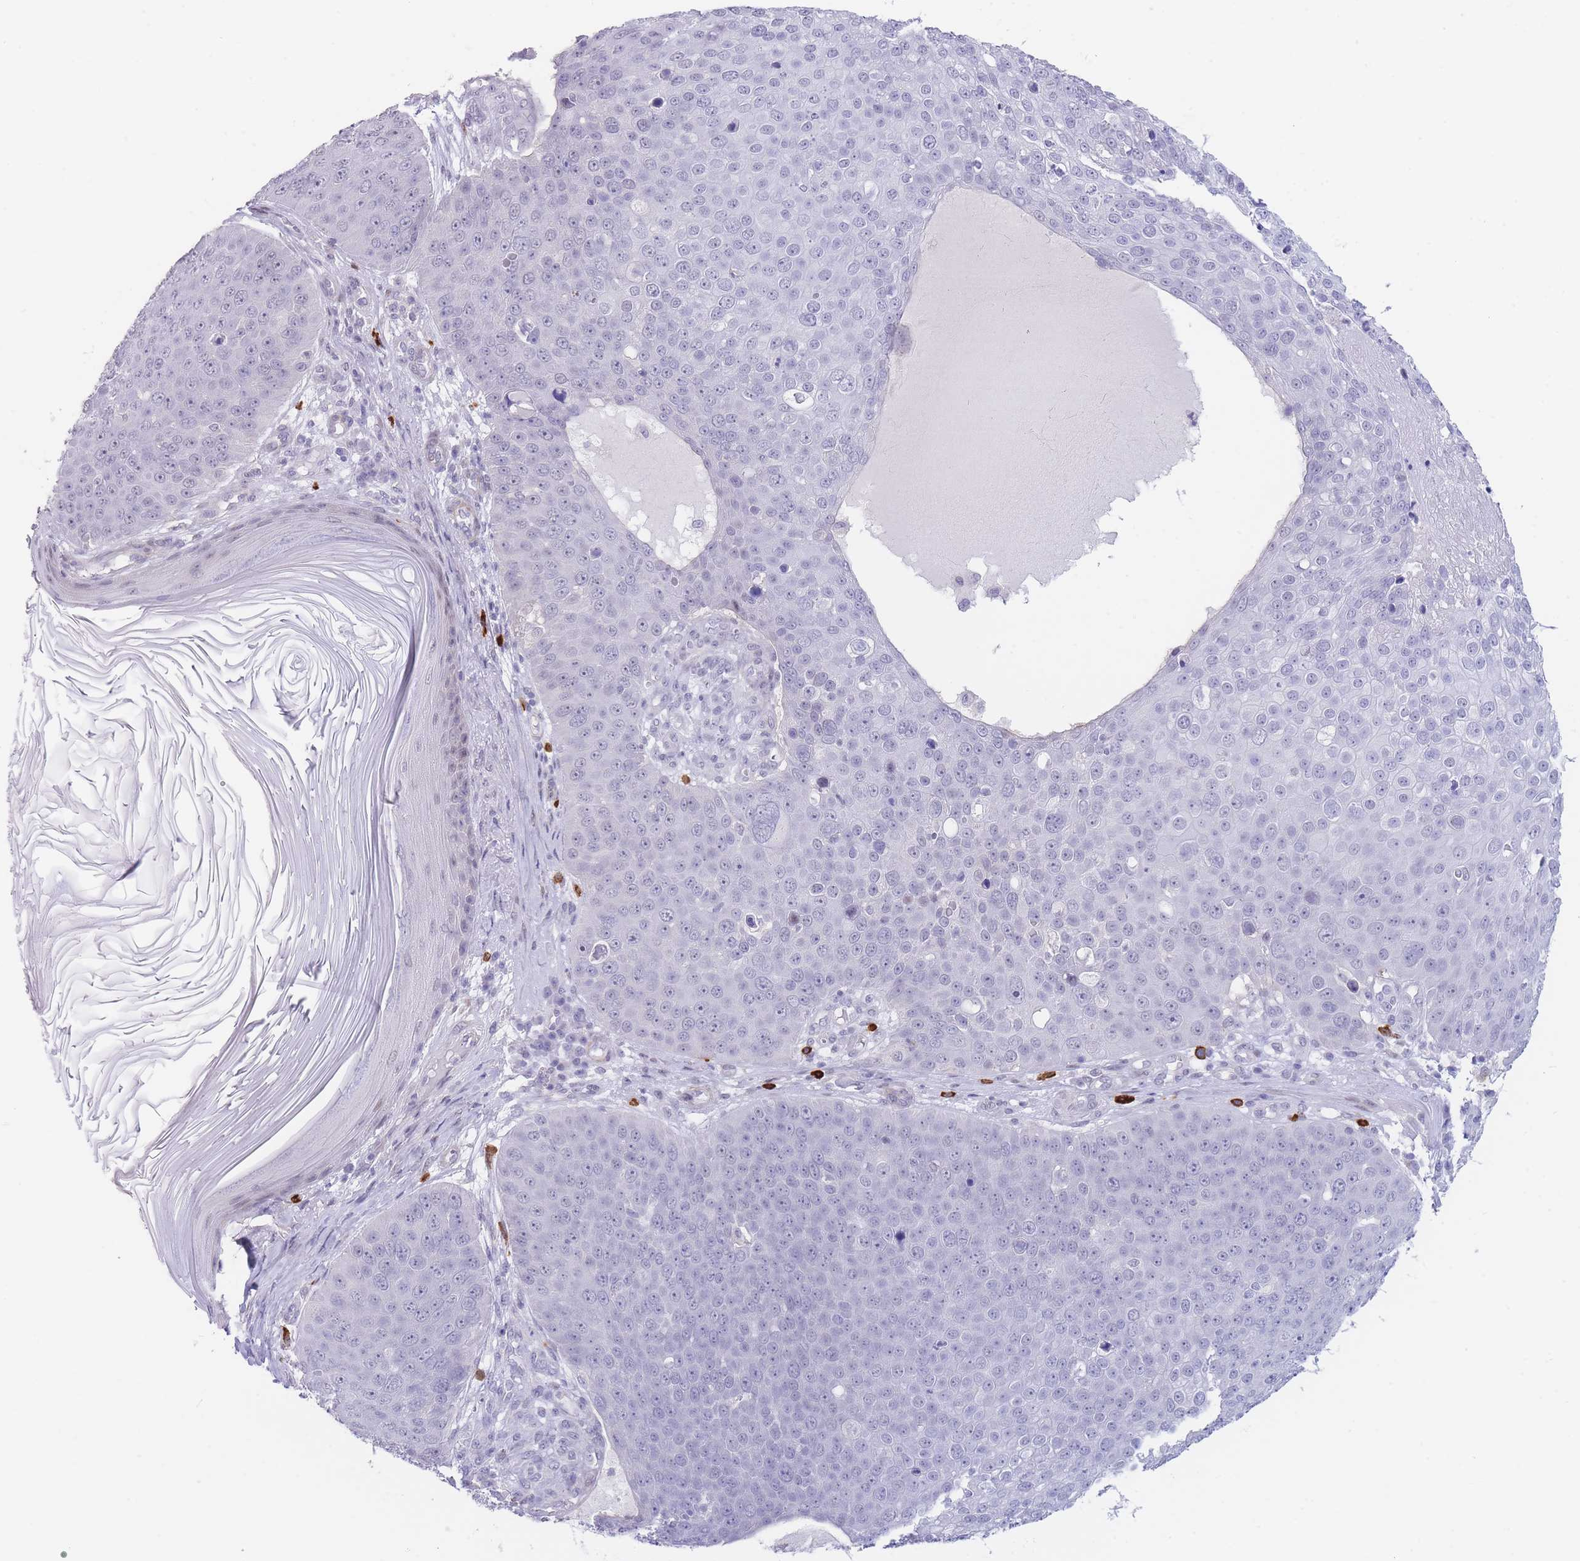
{"staining": {"intensity": "negative", "quantity": "none", "location": "none"}, "tissue": "skin cancer", "cell_type": "Tumor cells", "image_type": "cancer", "snomed": [{"axis": "morphology", "description": "Squamous cell carcinoma, NOS"}, {"axis": "topography", "description": "Skin"}], "caption": "DAB (3,3'-diaminobenzidine) immunohistochemical staining of skin cancer reveals no significant expression in tumor cells.", "gene": "ASAP3", "patient": {"sex": "male", "age": 71}}